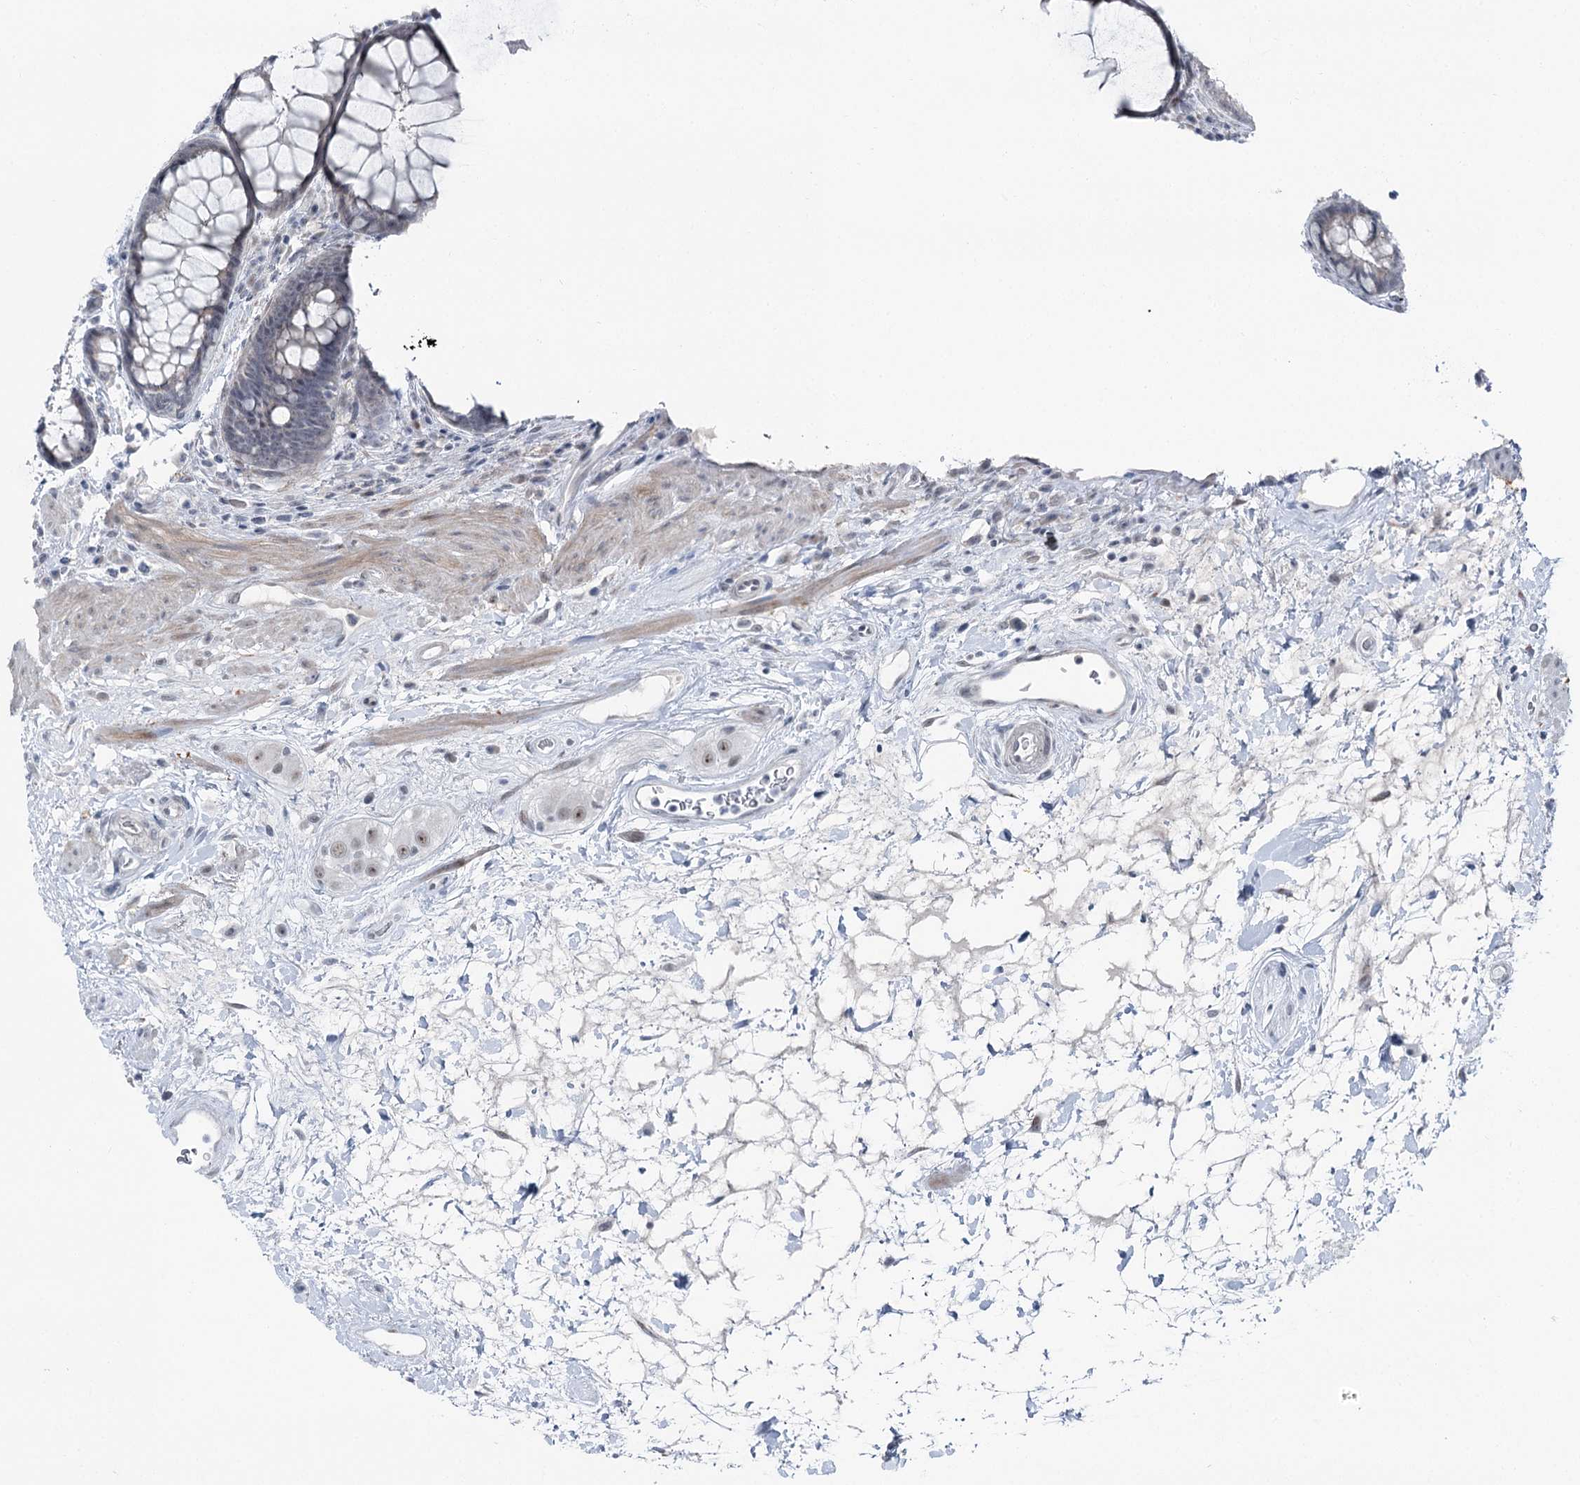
{"staining": {"intensity": "negative", "quantity": "none", "location": "none"}, "tissue": "rectum", "cell_type": "Glandular cells", "image_type": "normal", "snomed": [{"axis": "morphology", "description": "Normal tissue, NOS"}, {"axis": "topography", "description": "Rectum"}], "caption": "Immunohistochemistry of unremarkable rectum demonstrates no staining in glandular cells.", "gene": "STEEP1", "patient": {"sex": "male", "age": 64}}